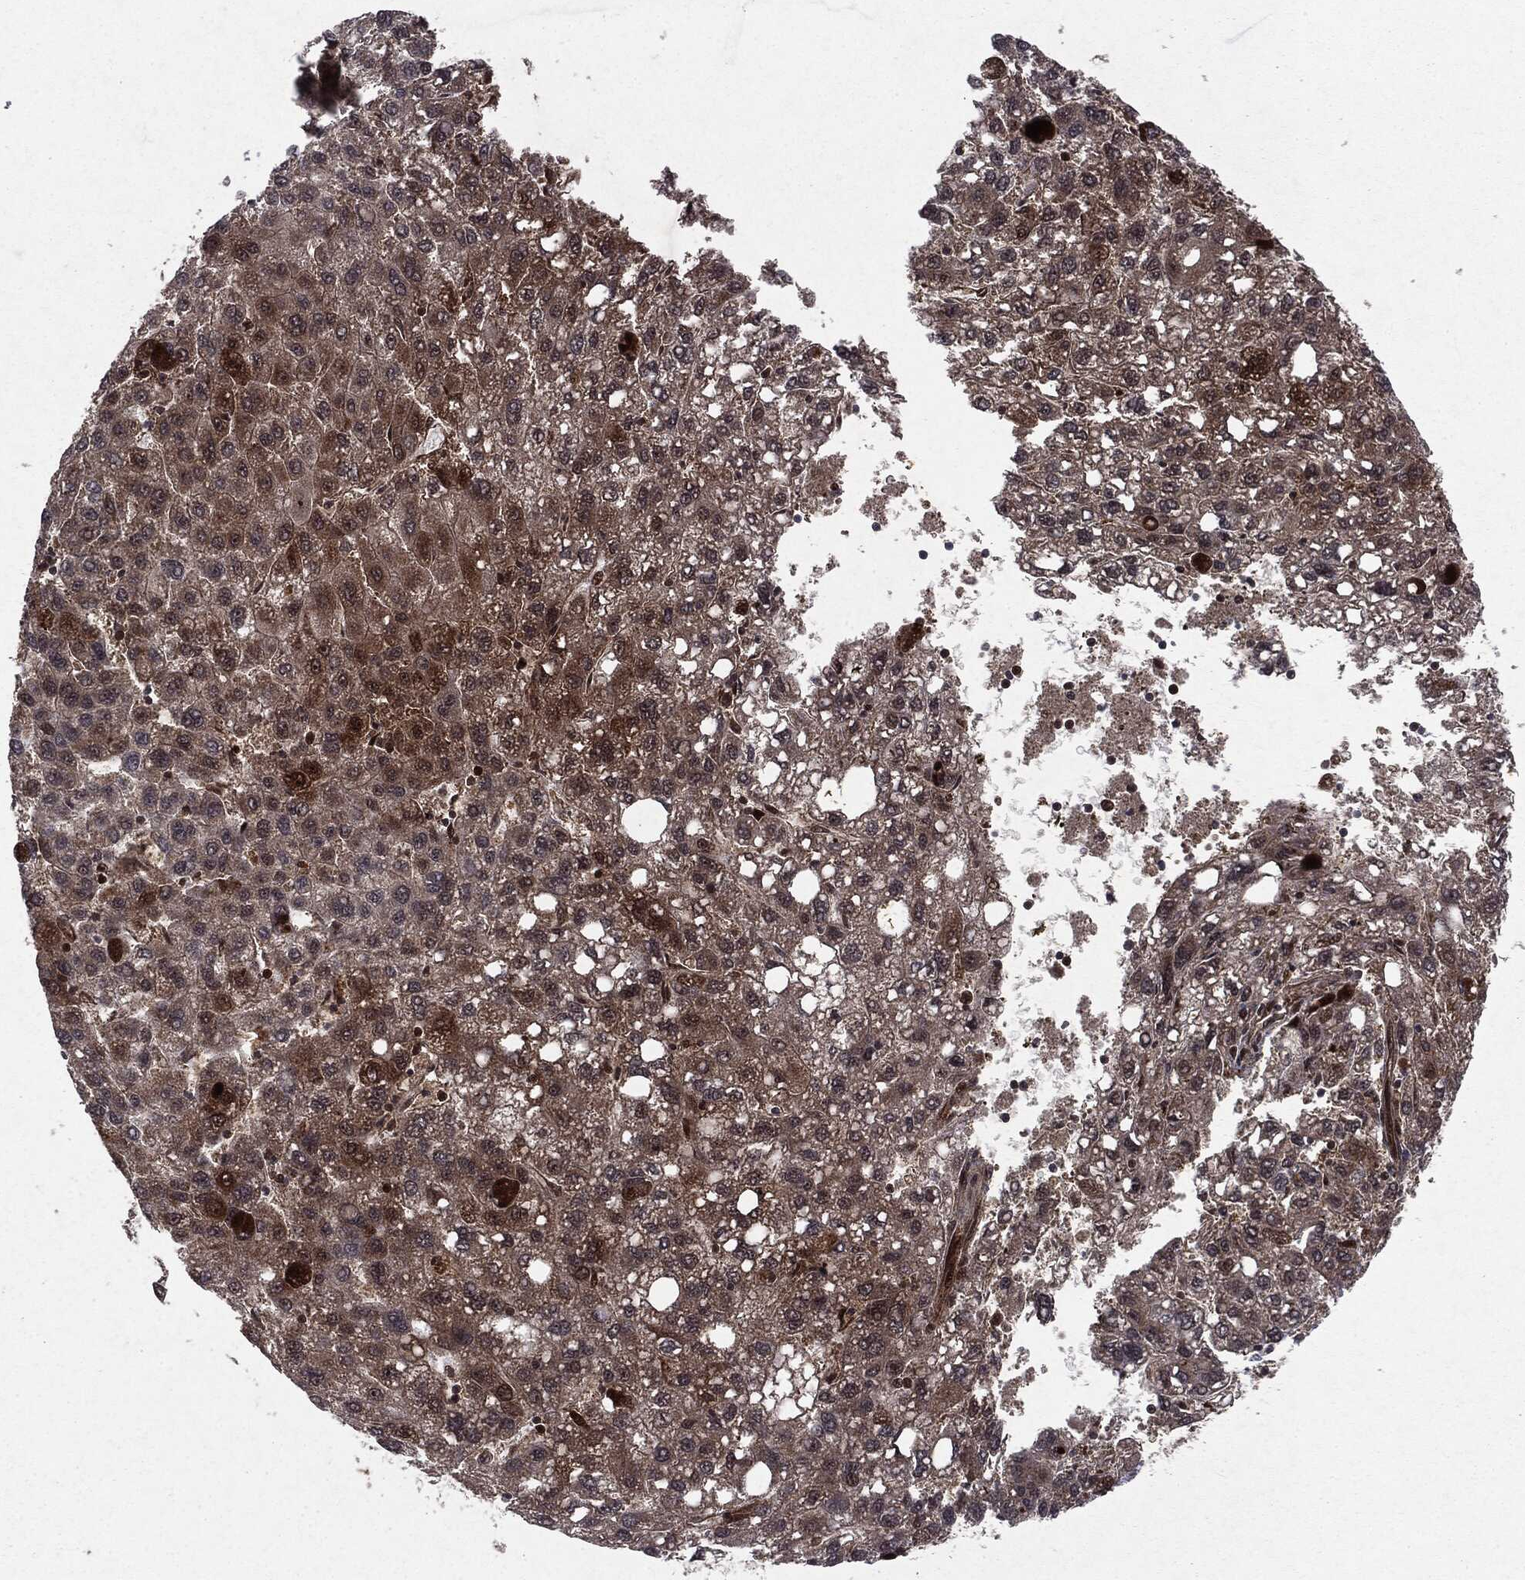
{"staining": {"intensity": "moderate", "quantity": "<25%", "location": "cytoplasmic/membranous"}, "tissue": "liver cancer", "cell_type": "Tumor cells", "image_type": "cancer", "snomed": [{"axis": "morphology", "description": "Carcinoma, Hepatocellular, NOS"}, {"axis": "topography", "description": "Liver"}], "caption": "Immunohistochemistry (IHC) (DAB (3,3'-diaminobenzidine)) staining of human liver cancer displays moderate cytoplasmic/membranous protein expression in about <25% of tumor cells.", "gene": "OTUB1", "patient": {"sex": "female", "age": 82}}